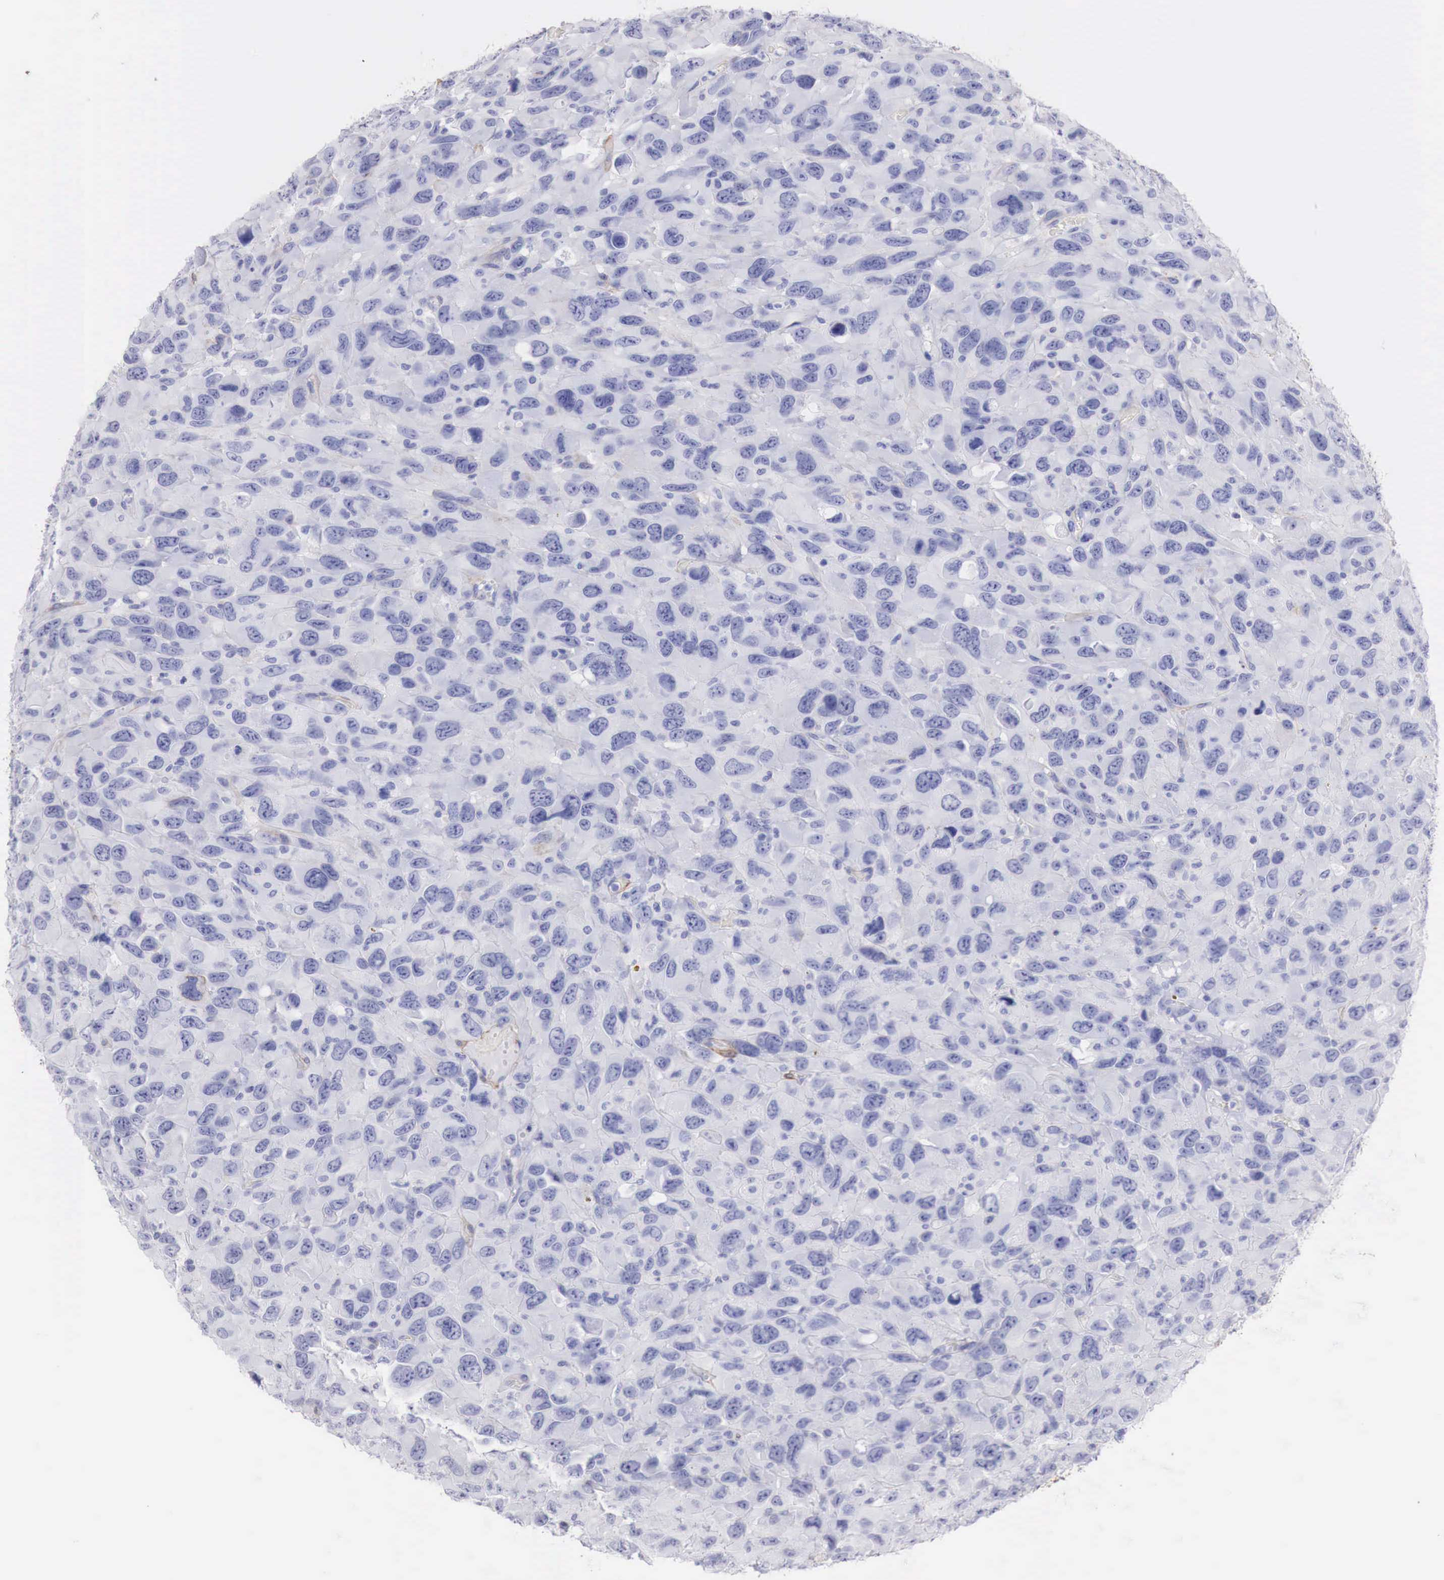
{"staining": {"intensity": "negative", "quantity": "none", "location": "none"}, "tissue": "renal cancer", "cell_type": "Tumor cells", "image_type": "cancer", "snomed": [{"axis": "morphology", "description": "Adenocarcinoma, NOS"}, {"axis": "topography", "description": "Kidney"}], "caption": "A high-resolution histopathology image shows IHC staining of renal cancer, which exhibits no significant staining in tumor cells. (DAB (3,3'-diaminobenzidine) immunohistochemistry (IHC) with hematoxylin counter stain).", "gene": "TPM1", "patient": {"sex": "male", "age": 79}}